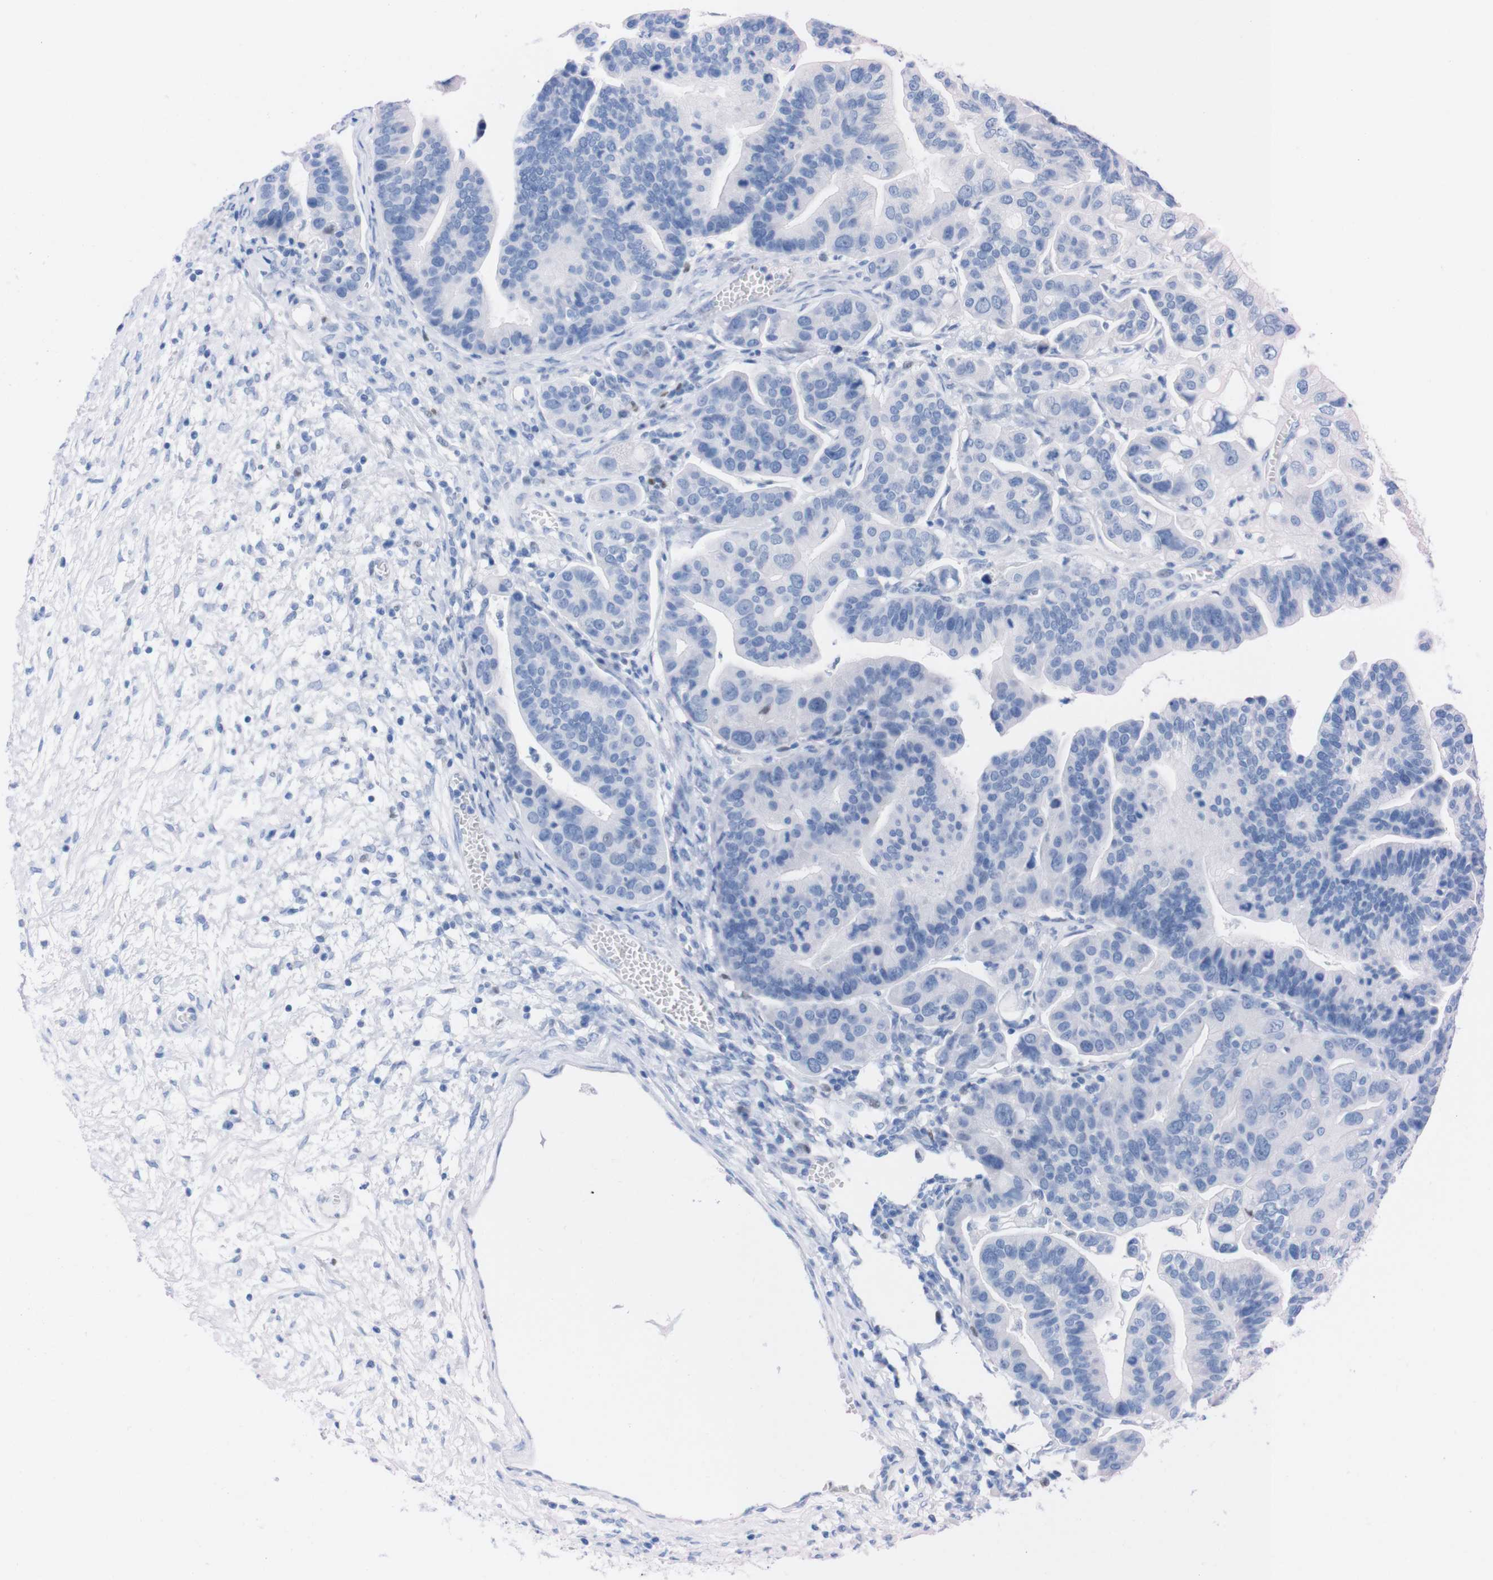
{"staining": {"intensity": "negative", "quantity": "none", "location": "none"}, "tissue": "ovarian cancer", "cell_type": "Tumor cells", "image_type": "cancer", "snomed": [{"axis": "morphology", "description": "Cystadenocarcinoma, serous, NOS"}, {"axis": "topography", "description": "Ovary"}], "caption": "Immunohistochemistry (IHC) micrograph of ovarian serous cystadenocarcinoma stained for a protein (brown), which demonstrates no staining in tumor cells.", "gene": "P2RY12", "patient": {"sex": "female", "age": 56}}